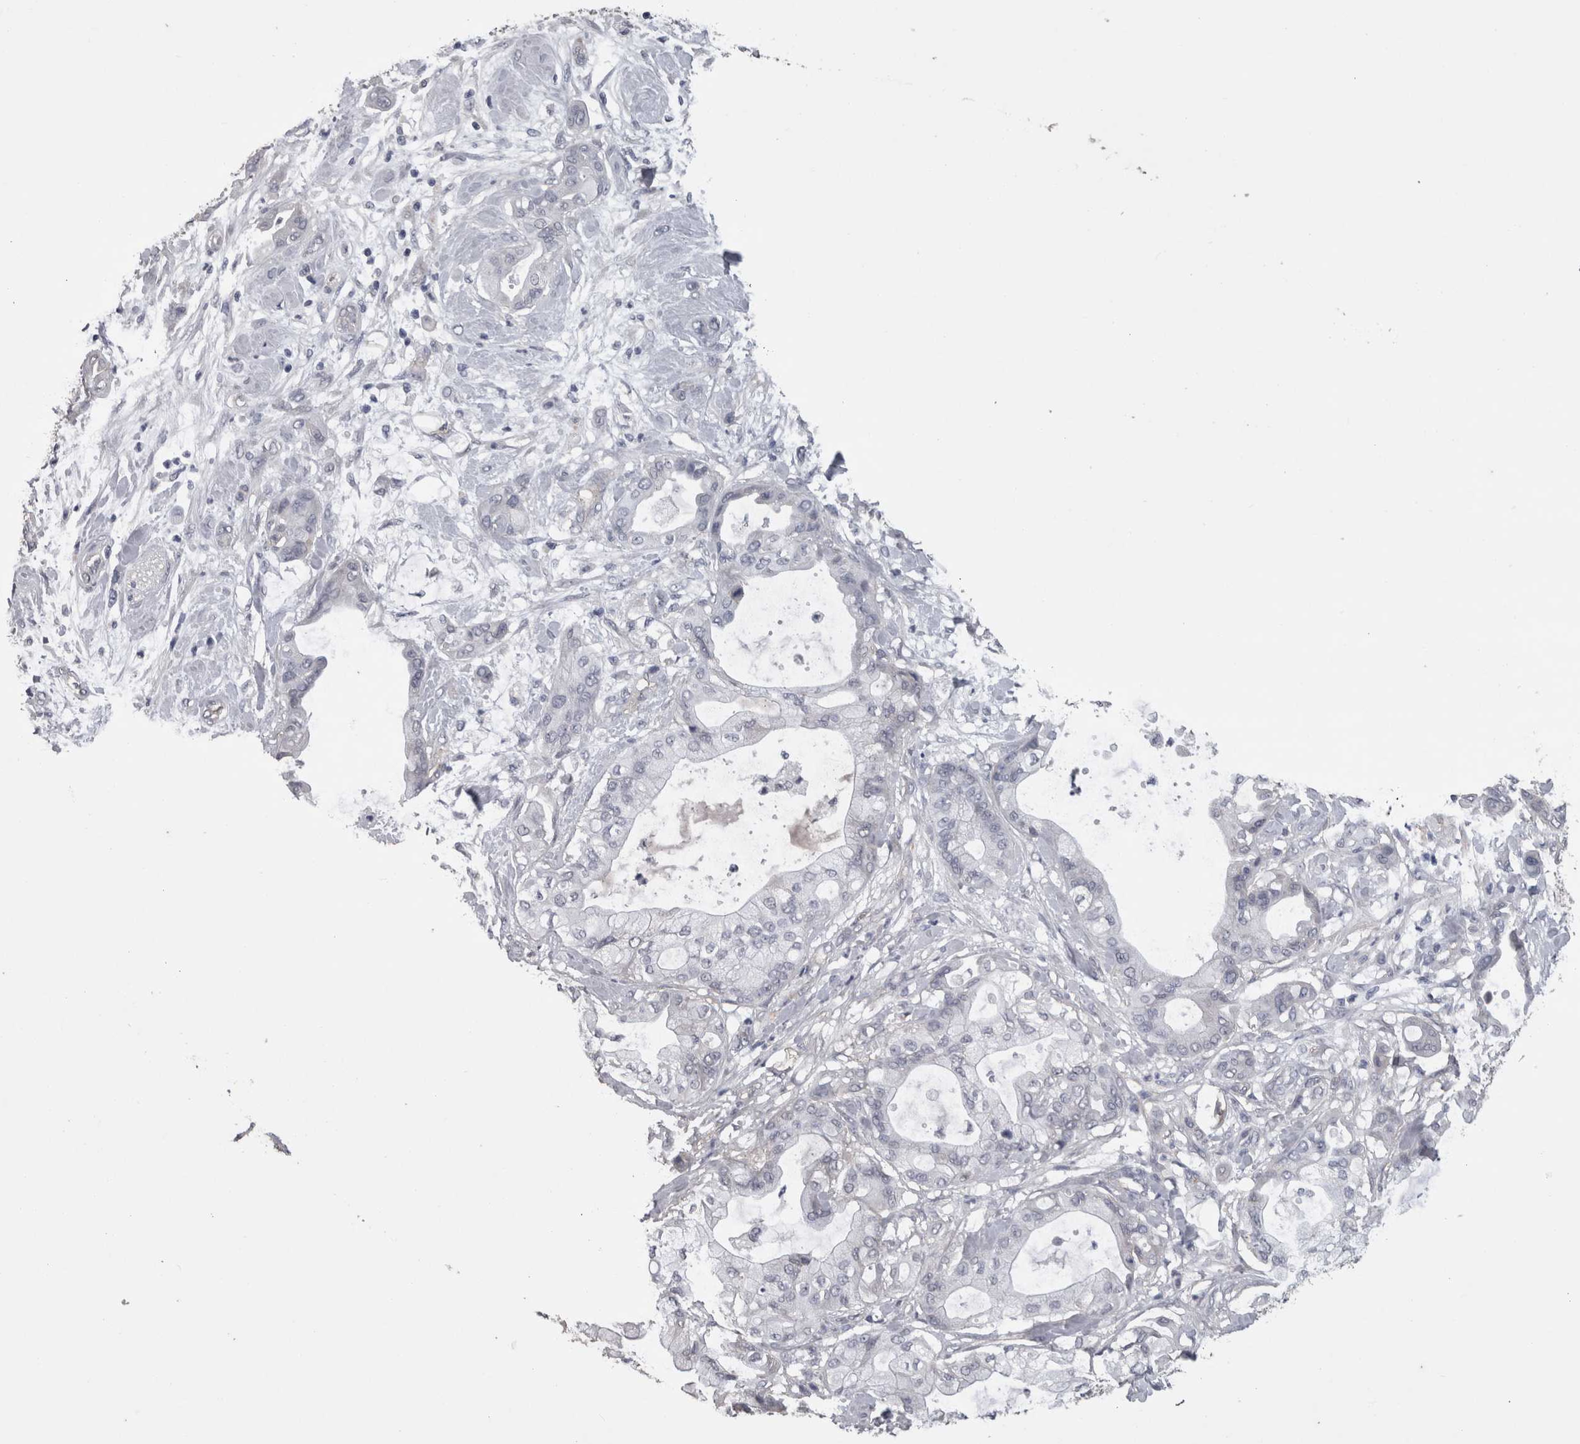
{"staining": {"intensity": "negative", "quantity": "none", "location": "none"}, "tissue": "pancreatic cancer", "cell_type": "Tumor cells", "image_type": "cancer", "snomed": [{"axis": "morphology", "description": "Adenocarcinoma, NOS"}, {"axis": "morphology", "description": "Adenocarcinoma, metastatic, NOS"}, {"axis": "topography", "description": "Lymph node"}, {"axis": "topography", "description": "Pancreas"}, {"axis": "topography", "description": "Duodenum"}], "caption": "The histopathology image reveals no significant positivity in tumor cells of metastatic adenocarcinoma (pancreatic).", "gene": "NECTIN2", "patient": {"sex": "female", "age": 64}}